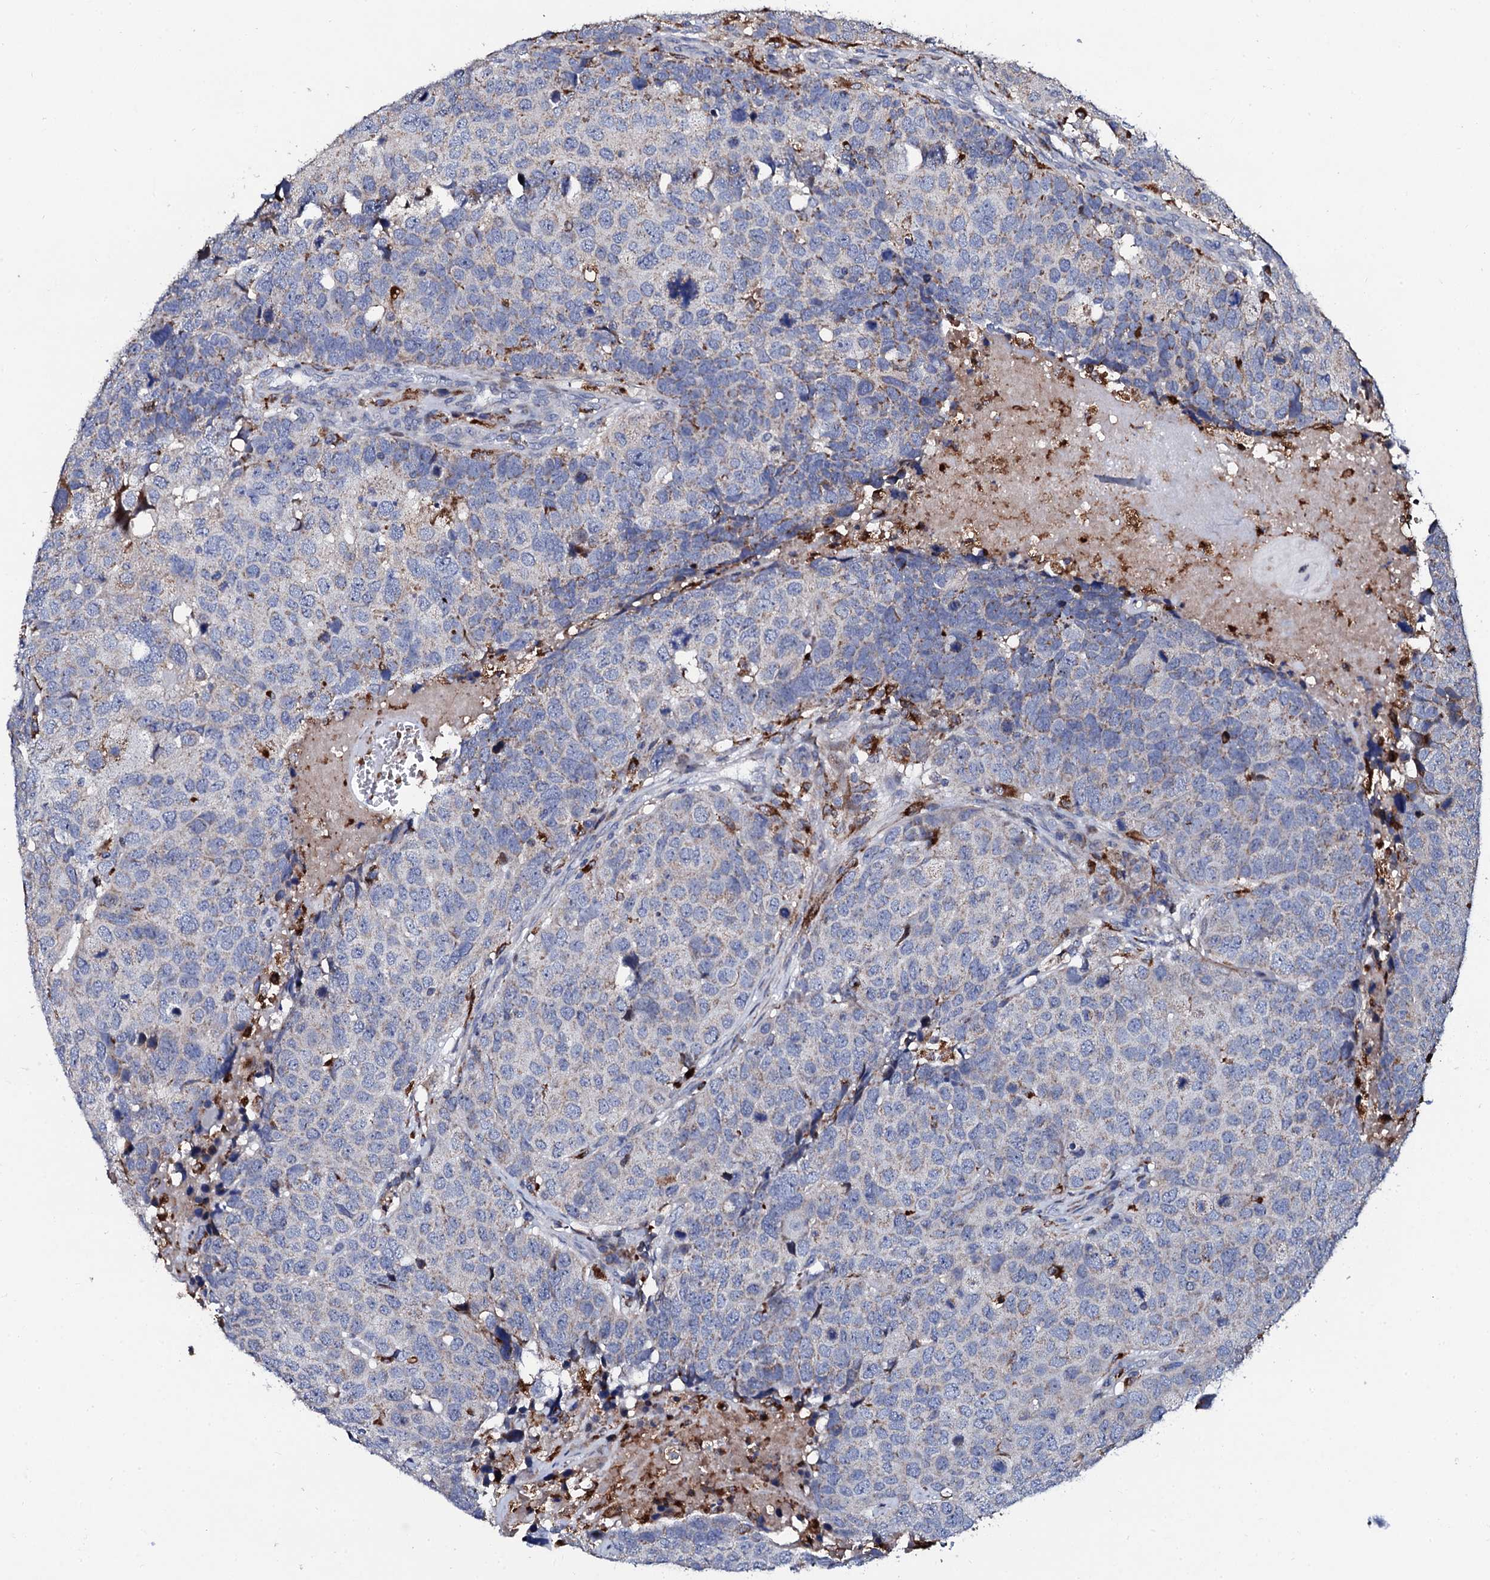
{"staining": {"intensity": "weak", "quantity": "<25%", "location": "cytoplasmic/membranous"}, "tissue": "head and neck cancer", "cell_type": "Tumor cells", "image_type": "cancer", "snomed": [{"axis": "morphology", "description": "Squamous cell carcinoma, NOS"}, {"axis": "topography", "description": "Head-Neck"}], "caption": "There is no significant positivity in tumor cells of head and neck cancer.", "gene": "TCIRG1", "patient": {"sex": "male", "age": 66}}